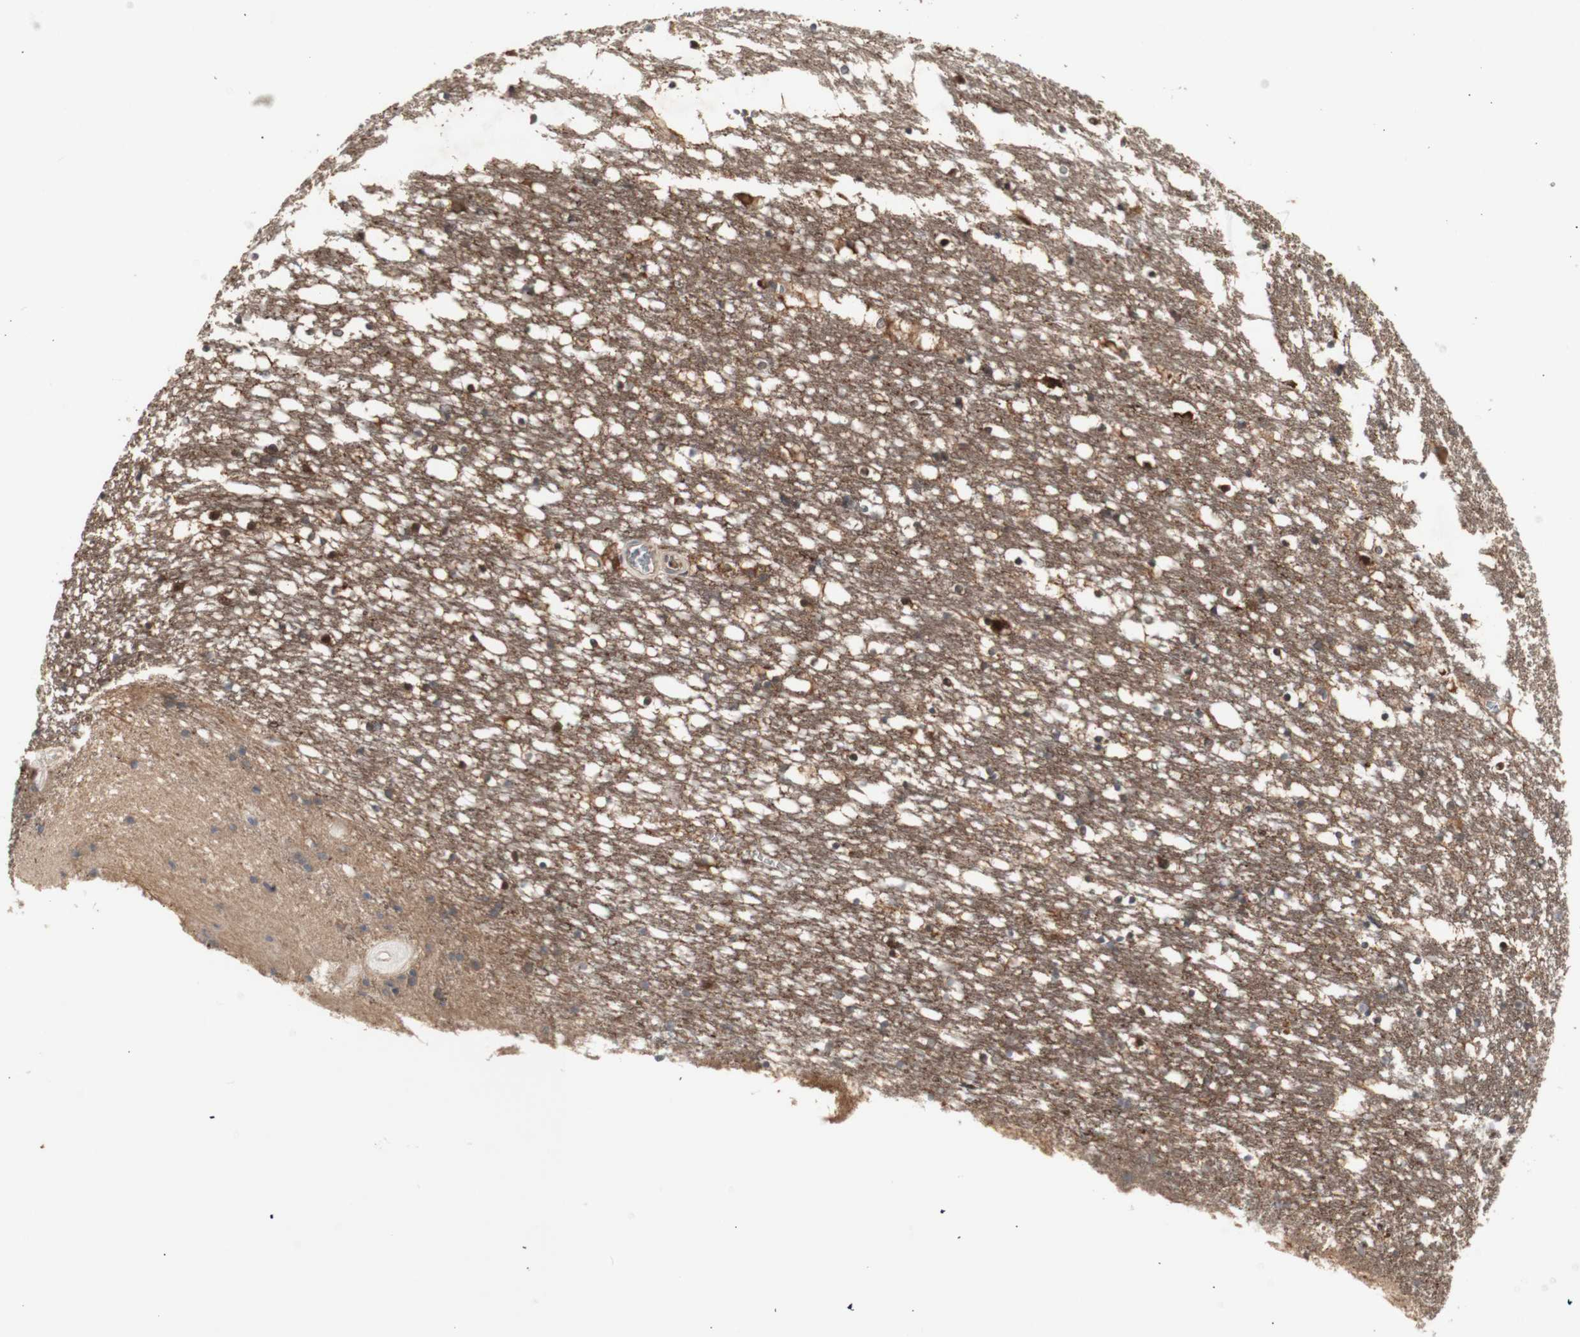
{"staining": {"intensity": "strong", "quantity": ">75%", "location": "cytoplasmic/membranous"}, "tissue": "caudate", "cell_type": "Glial cells", "image_type": "normal", "snomed": [{"axis": "morphology", "description": "Normal tissue, NOS"}, {"axis": "topography", "description": "Lateral ventricle wall"}], "caption": "Immunohistochemistry (IHC) histopathology image of unremarkable human caudate stained for a protein (brown), which demonstrates high levels of strong cytoplasmic/membranous staining in about >75% of glial cells.", "gene": "CHURC1", "patient": {"sex": "male", "age": 45}}